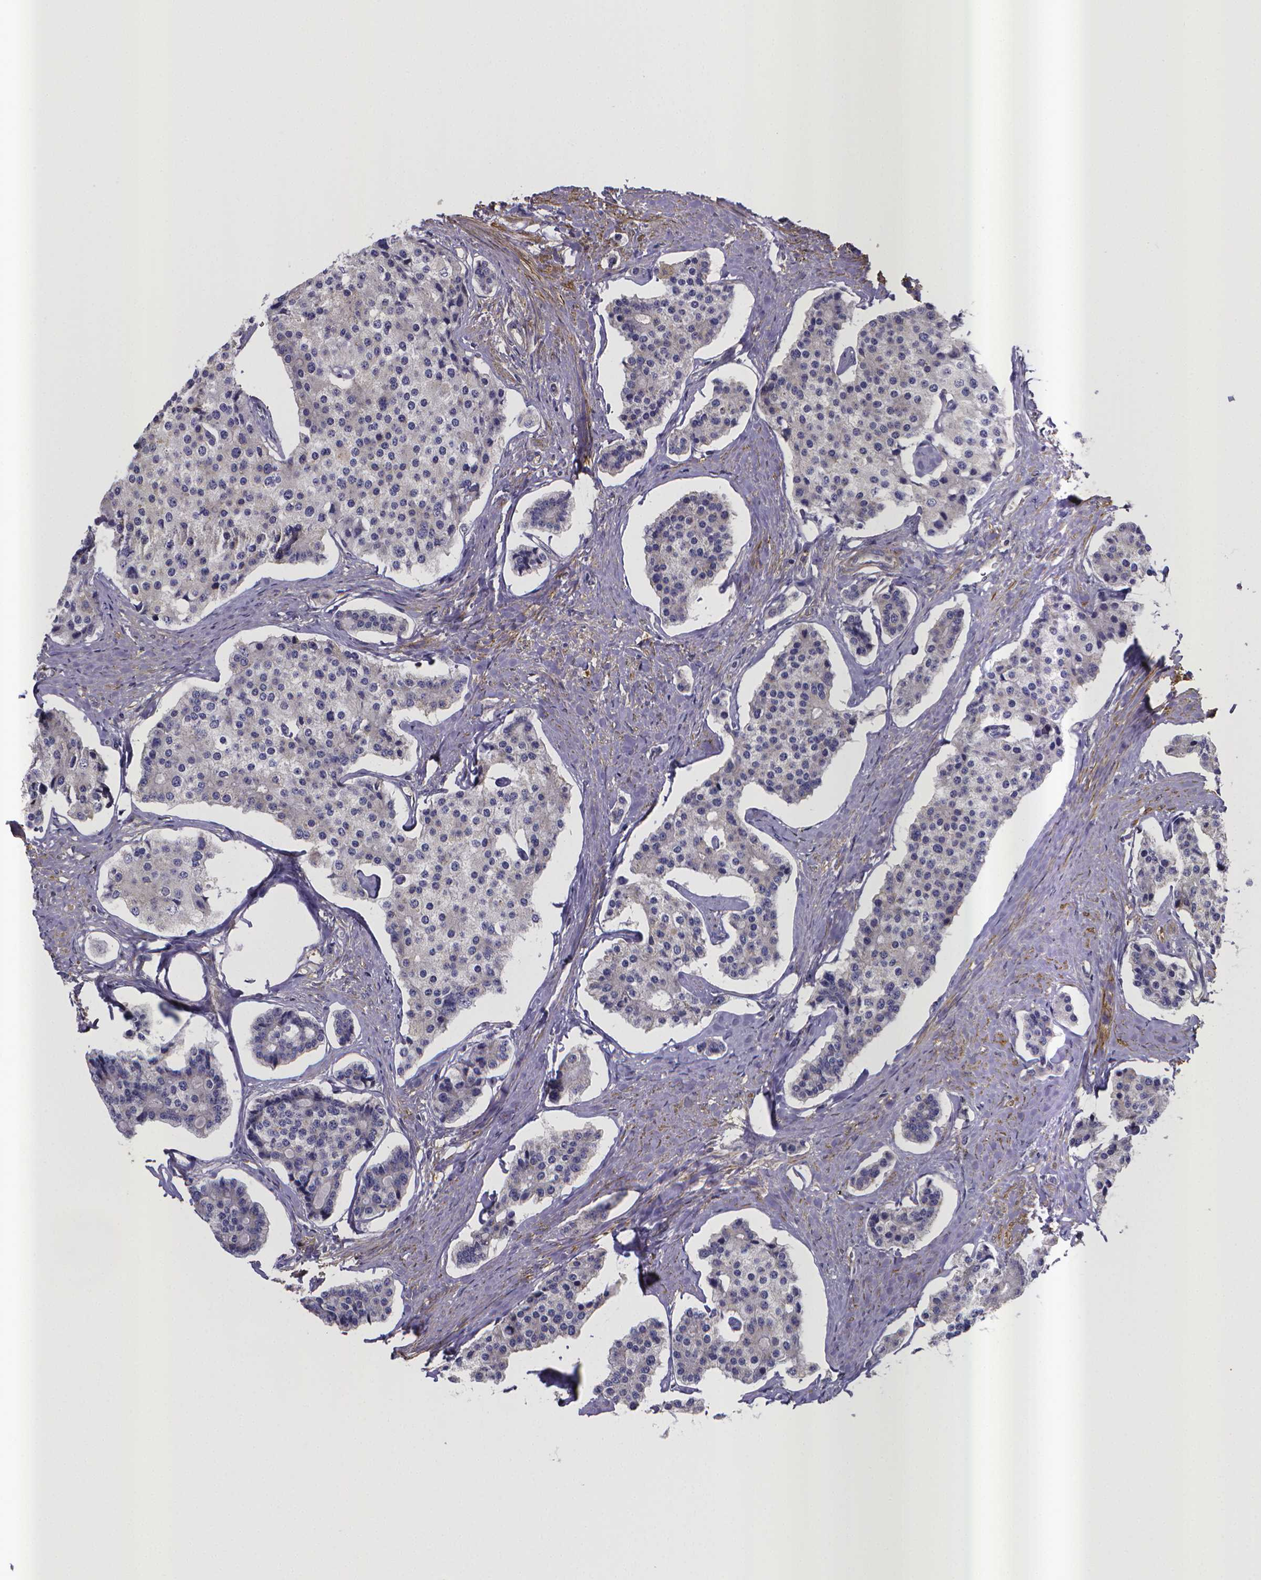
{"staining": {"intensity": "negative", "quantity": "none", "location": "none"}, "tissue": "carcinoid", "cell_type": "Tumor cells", "image_type": "cancer", "snomed": [{"axis": "morphology", "description": "Carcinoid, malignant, NOS"}, {"axis": "topography", "description": "Small intestine"}], "caption": "High power microscopy image of an IHC histopathology image of carcinoid, revealing no significant staining in tumor cells.", "gene": "RERG", "patient": {"sex": "female", "age": 65}}